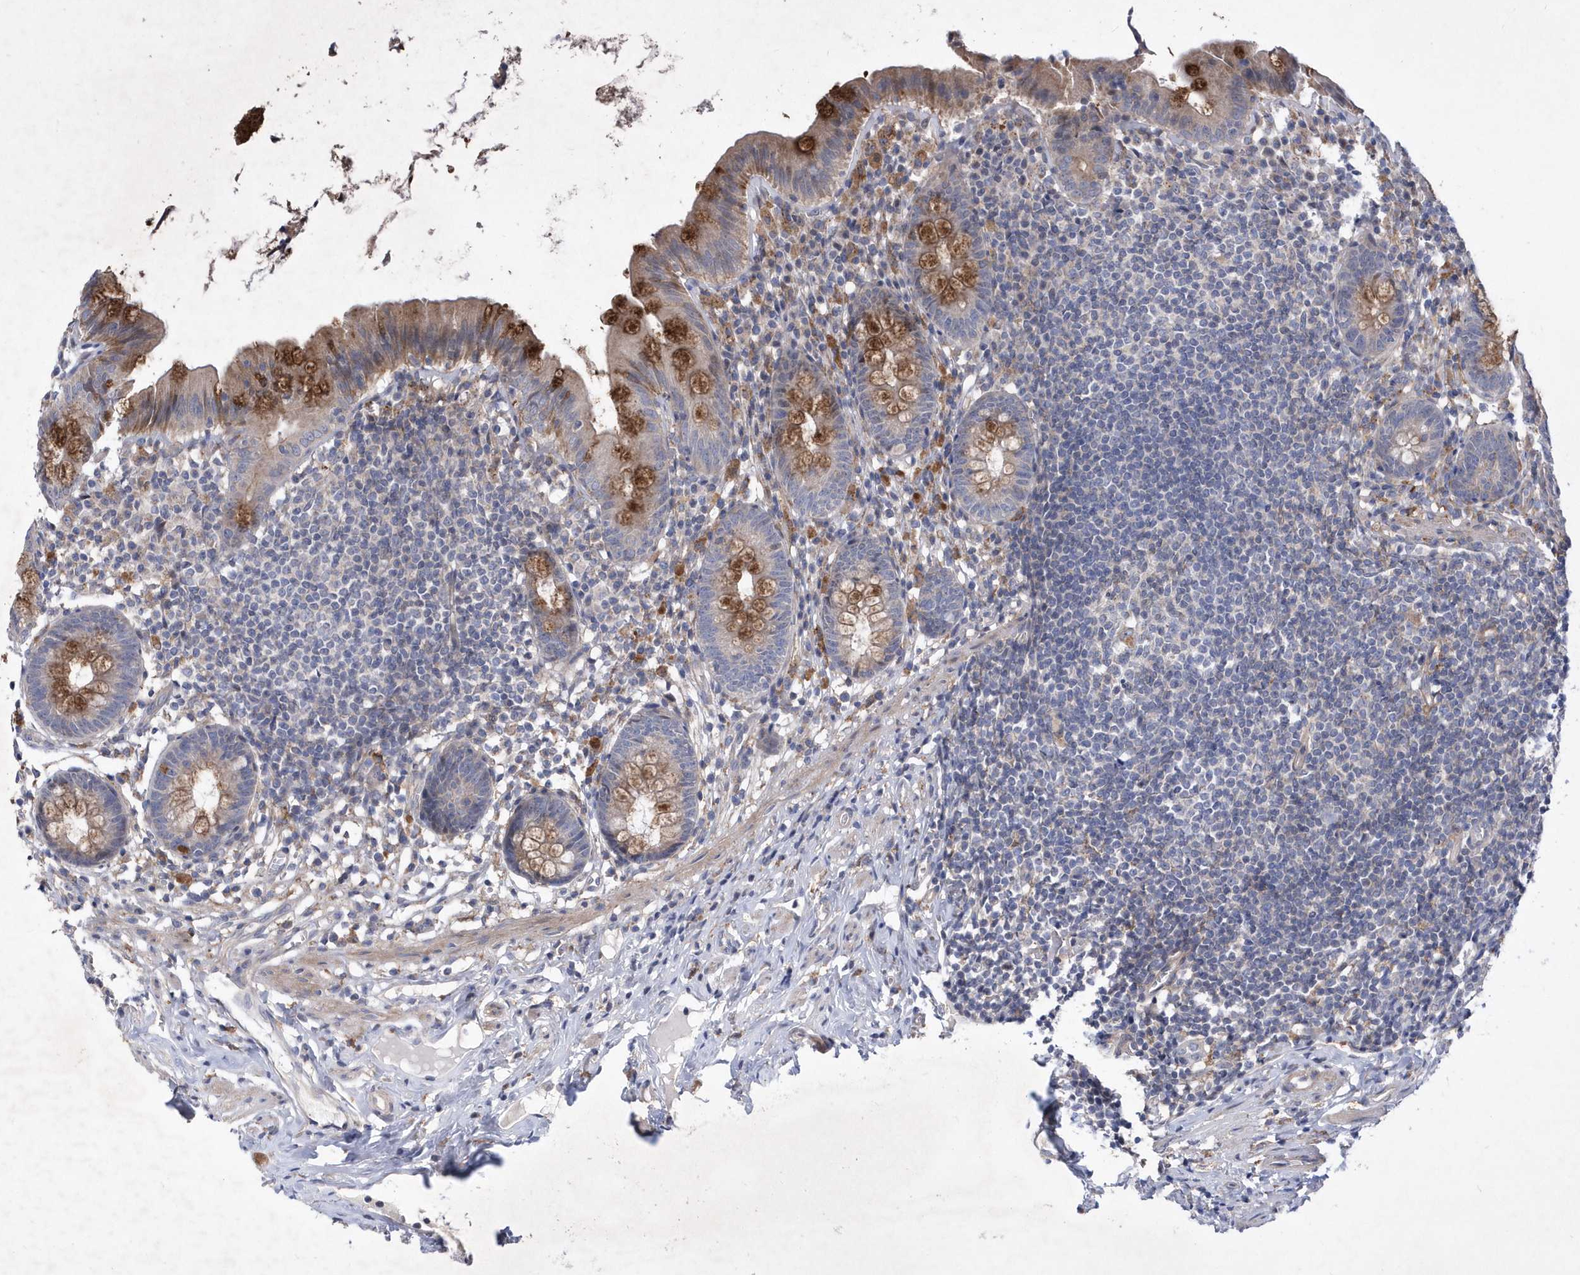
{"staining": {"intensity": "moderate", "quantity": "25%-75%", "location": "cytoplasmic/membranous"}, "tissue": "appendix", "cell_type": "Glandular cells", "image_type": "normal", "snomed": [{"axis": "morphology", "description": "Normal tissue, NOS"}, {"axis": "topography", "description": "Appendix"}], "caption": "Brown immunohistochemical staining in unremarkable human appendix demonstrates moderate cytoplasmic/membranous staining in approximately 25%-75% of glandular cells.", "gene": "LONRF2", "patient": {"sex": "male", "age": 52}}